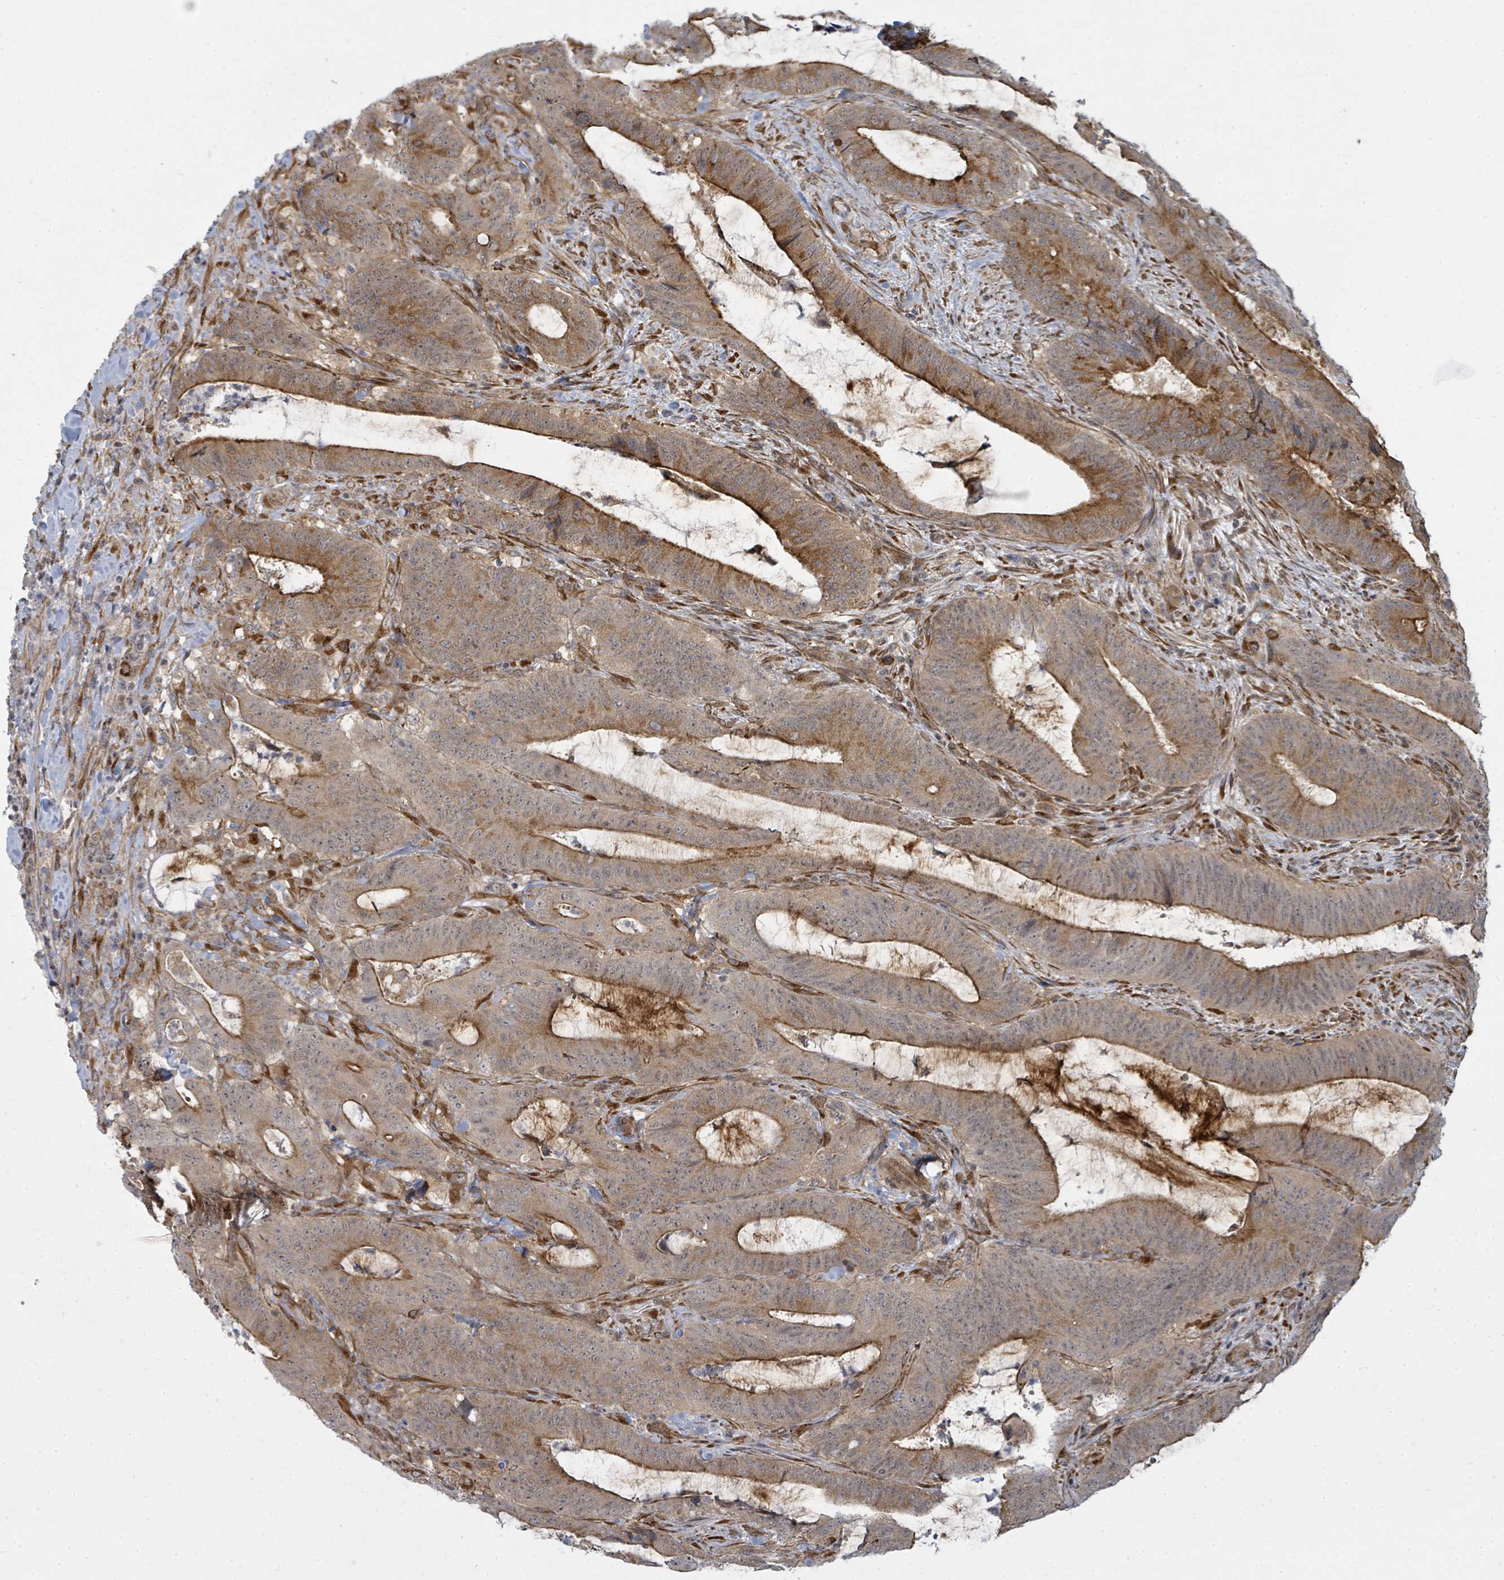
{"staining": {"intensity": "moderate", "quantity": ">75%", "location": "cytoplasmic/membranous,nuclear"}, "tissue": "colorectal cancer", "cell_type": "Tumor cells", "image_type": "cancer", "snomed": [{"axis": "morphology", "description": "Adenocarcinoma, NOS"}, {"axis": "topography", "description": "Colon"}], "caption": "Colorectal cancer (adenocarcinoma) stained with a brown dye demonstrates moderate cytoplasmic/membranous and nuclear positive positivity in approximately >75% of tumor cells.", "gene": "PSMG2", "patient": {"sex": "female", "age": 43}}